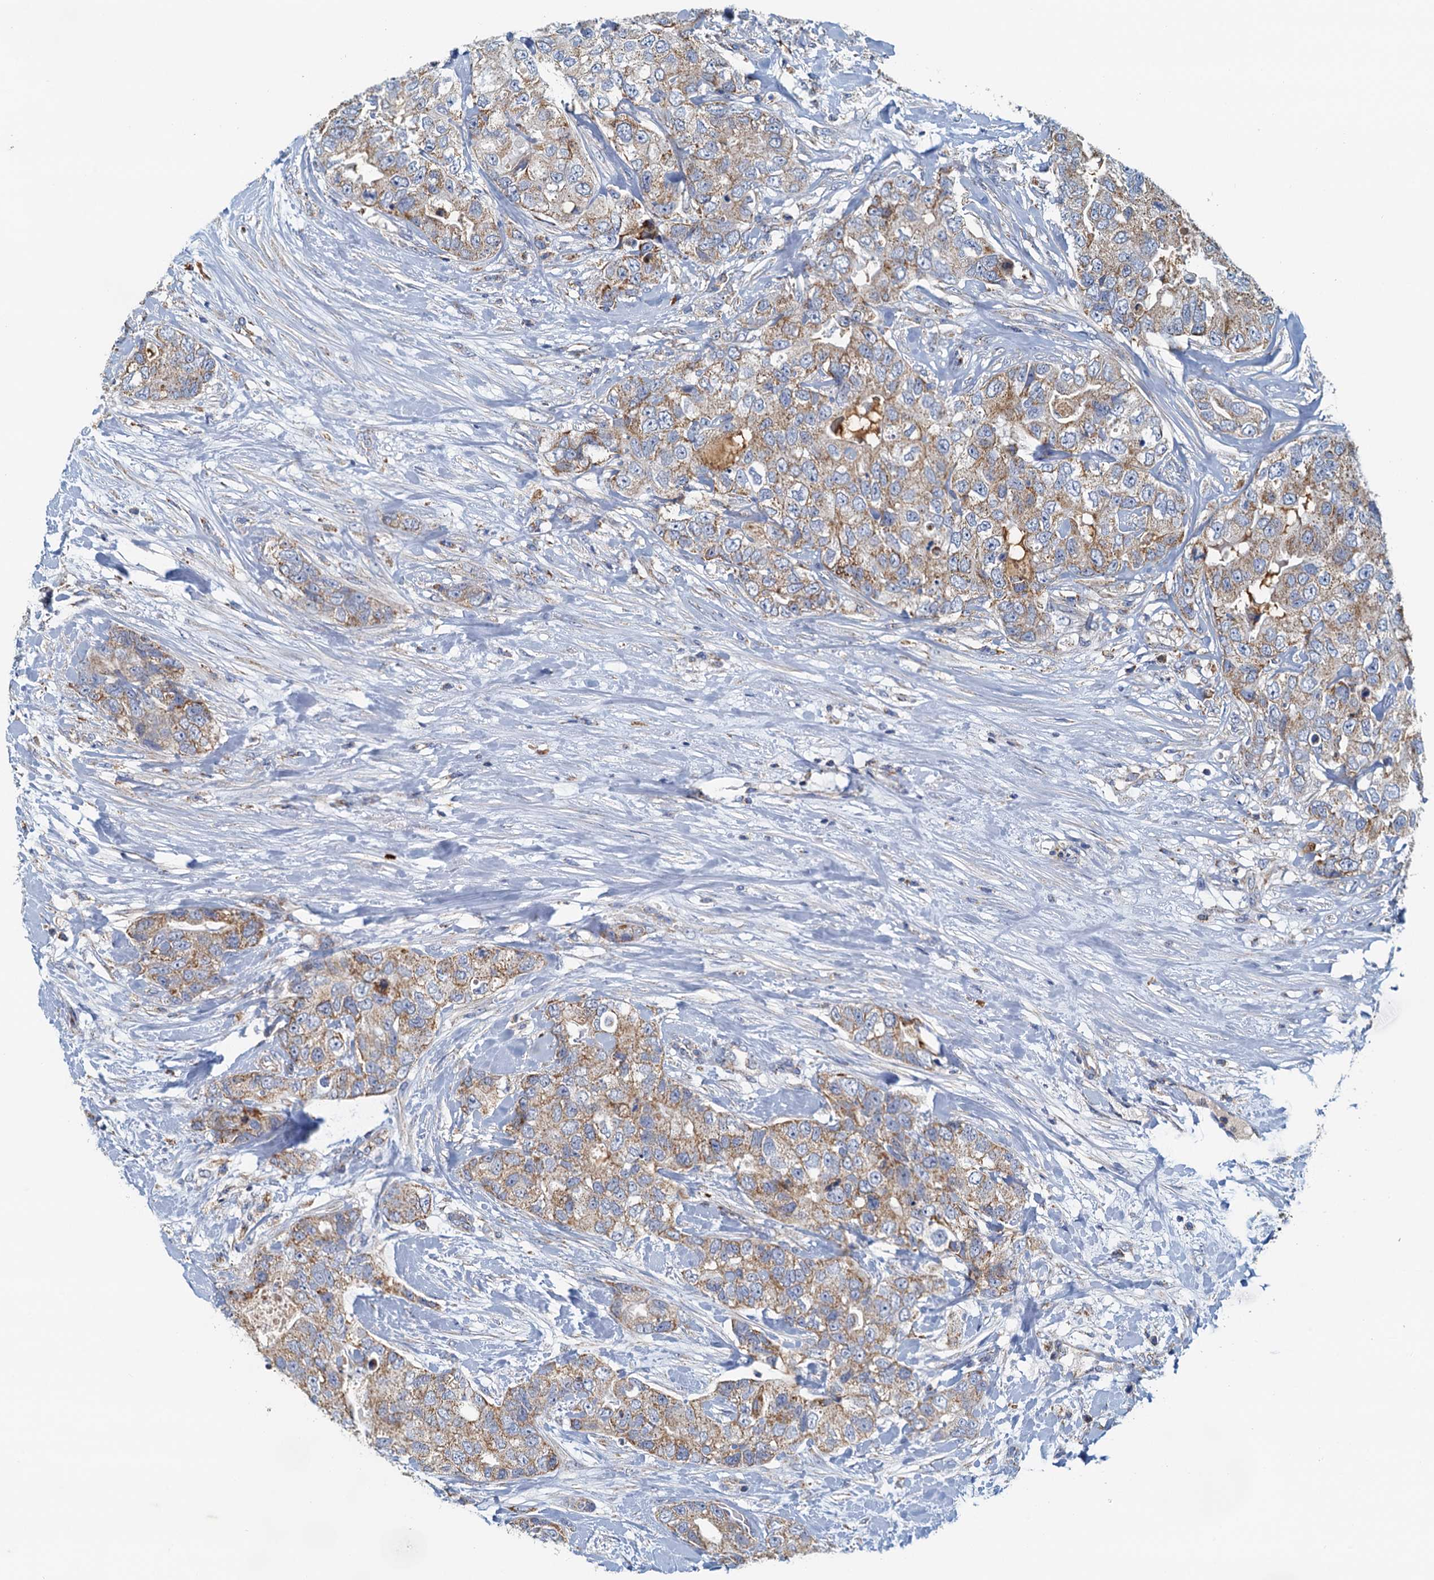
{"staining": {"intensity": "moderate", "quantity": ">75%", "location": "cytoplasmic/membranous"}, "tissue": "breast cancer", "cell_type": "Tumor cells", "image_type": "cancer", "snomed": [{"axis": "morphology", "description": "Duct carcinoma"}, {"axis": "topography", "description": "Breast"}], "caption": "Tumor cells reveal moderate cytoplasmic/membranous positivity in about >75% of cells in breast intraductal carcinoma. The staining is performed using DAB (3,3'-diaminobenzidine) brown chromogen to label protein expression. The nuclei are counter-stained blue using hematoxylin.", "gene": "POC1A", "patient": {"sex": "female", "age": 62}}